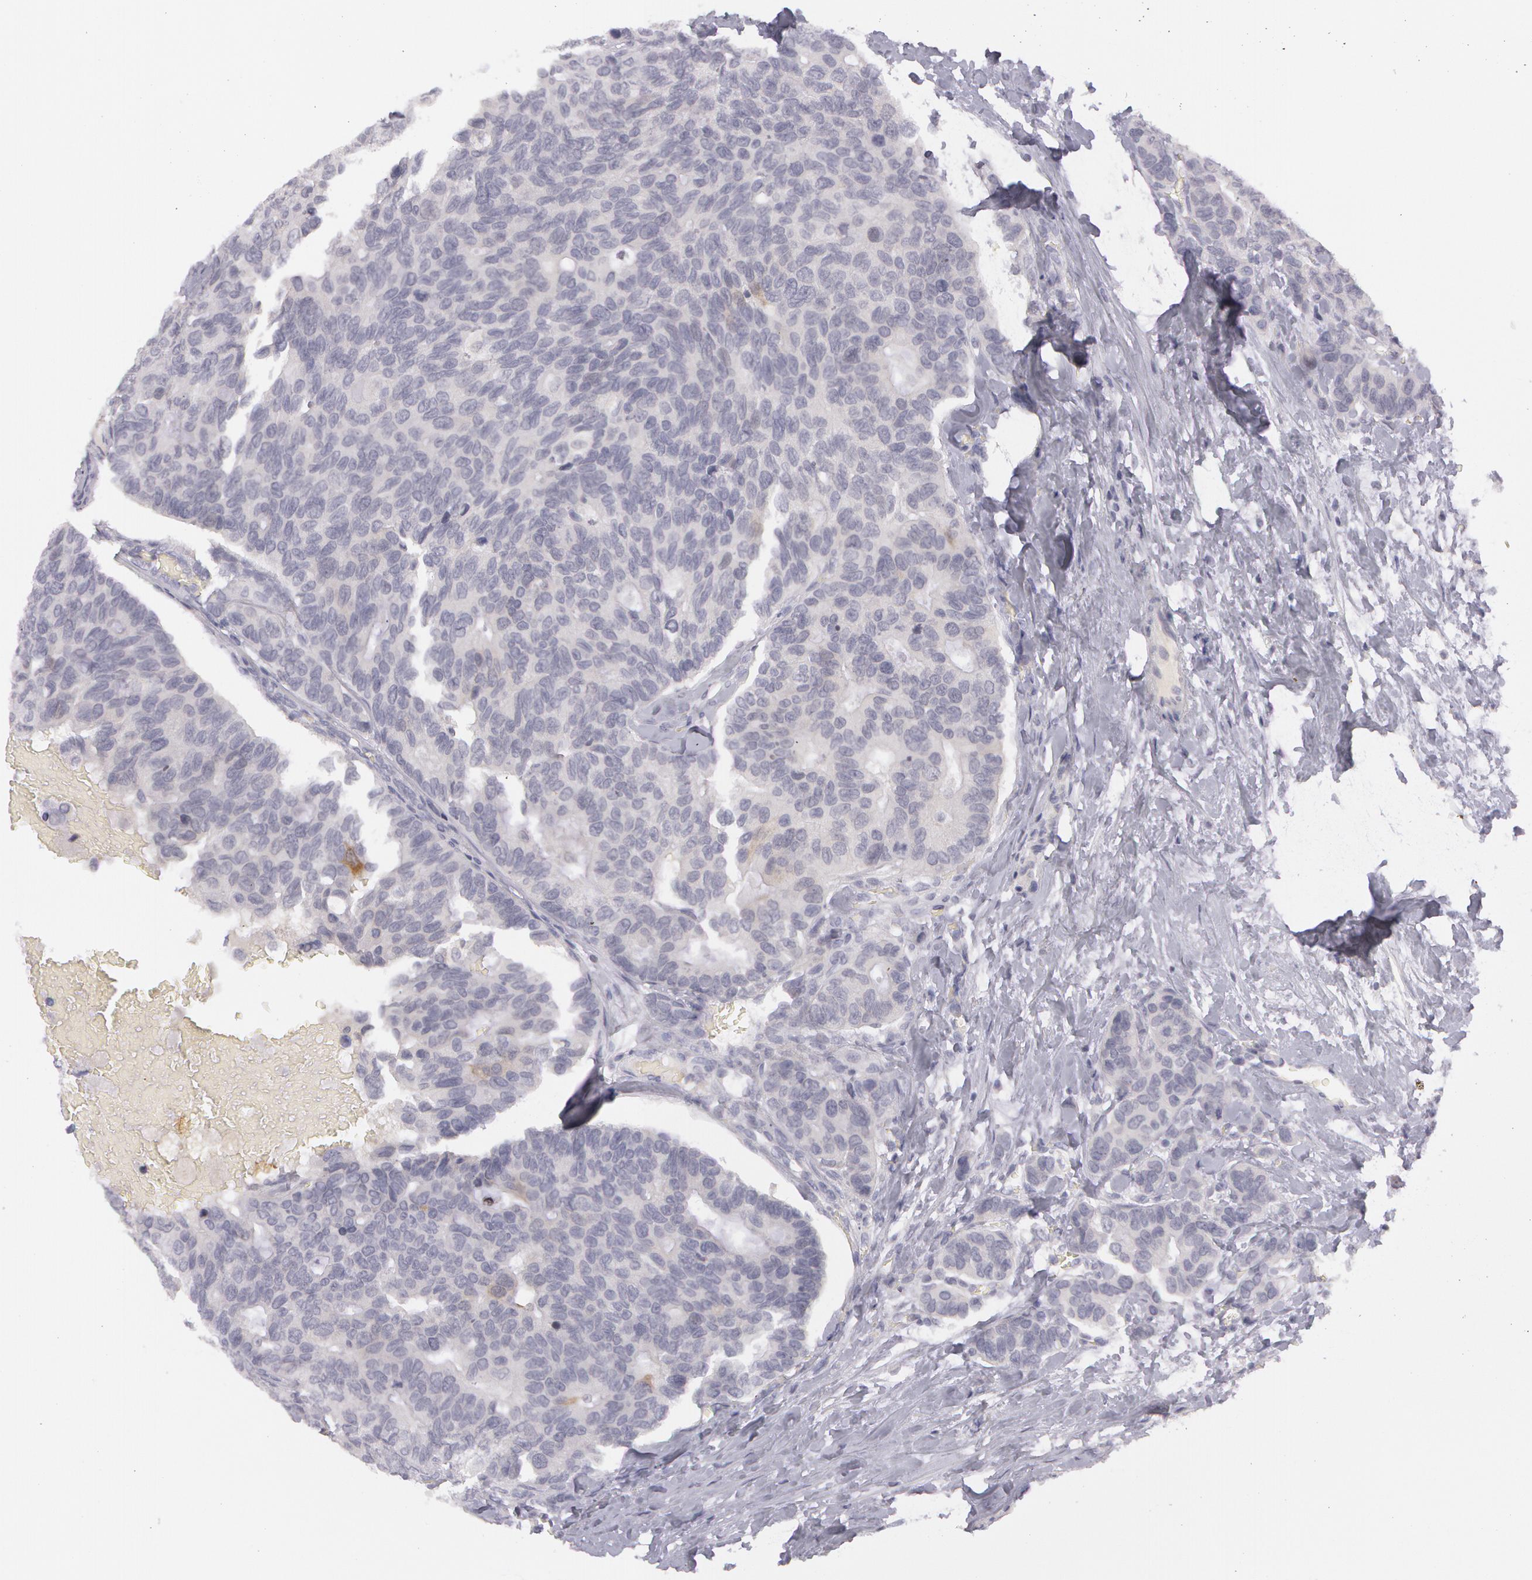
{"staining": {"intensity": "negative", "quantity": "none", "location": "none"}, "tissue": "breast cancer", "cell_type": "Tumor cells", "image_type": "cancer", "snomed": [{"axis": "morphology", "description": "Duct carcinoma"}, {"axis": "topography", "description": "Breast"}], "caption": "Breast cancer (intraductal carcinoma) was stained to show a protein in brown. There is no significant positivity in tumor cells. (IHC, brightfield microscopy, high magnification).", "gene": "IL1RN", "patient": {"sex": "female", "age": 69}}